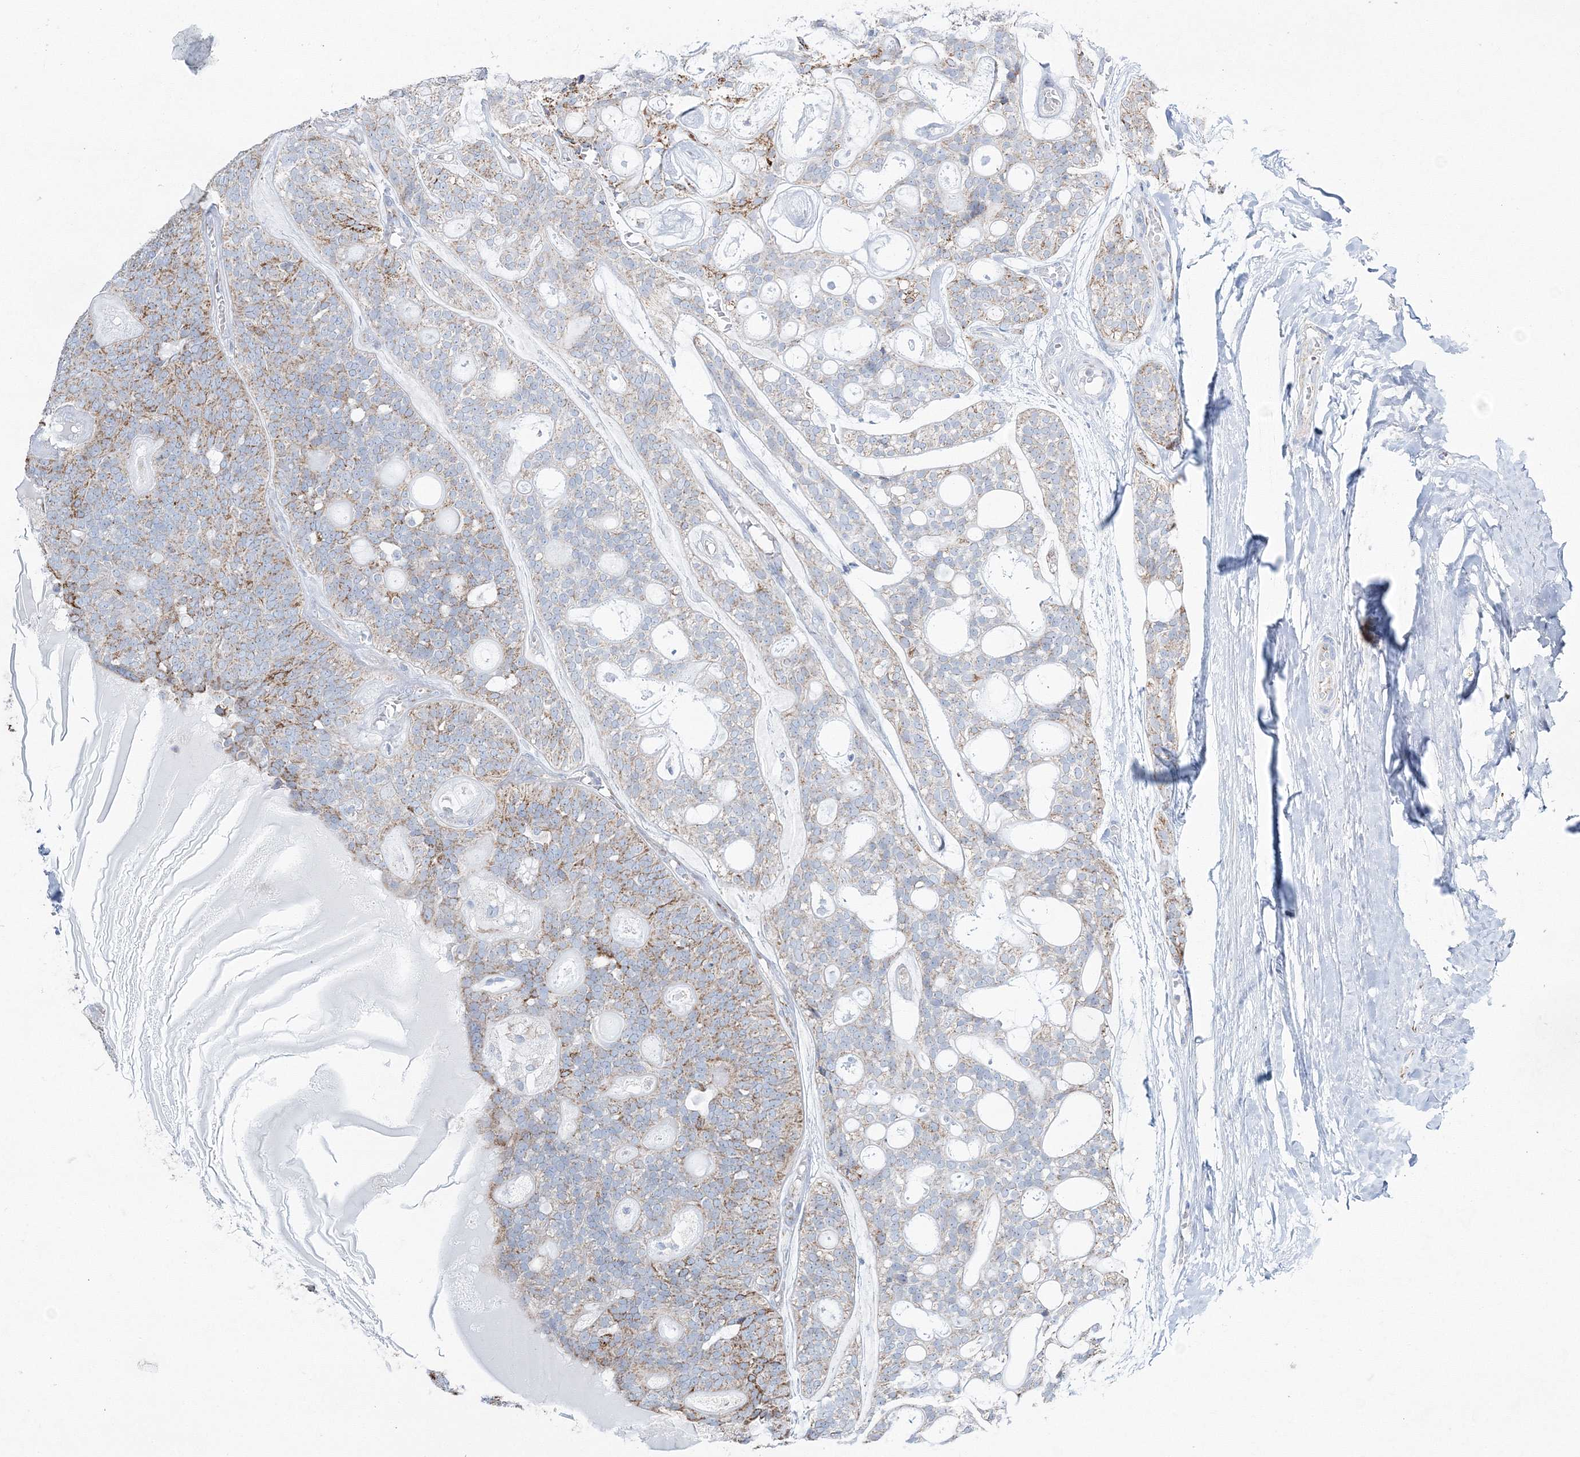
{"staining": {"intensity": "moderate", "quantity": "25%-75%", "location": "cytoplasmic/membranous"}, "tissue": "head and neck cancer", "cell_type": "Tumor cells", "image_type": "cancer", "snomed": [{"axis": "morphology", "description": "Adenocarcinoma, NOS"}, {"axis": "topography", "description": "Head-Neck"}], "caption": "Human head and neck cancer (adenocarcinoma) stained for a protein (brown) demonstrates moderate cytoplasmic/membranous positive positivity in approximately 25%-75% of tumor cells.", "gene": "HIBCH", "patient": {"sex": "male", "age": 66}}